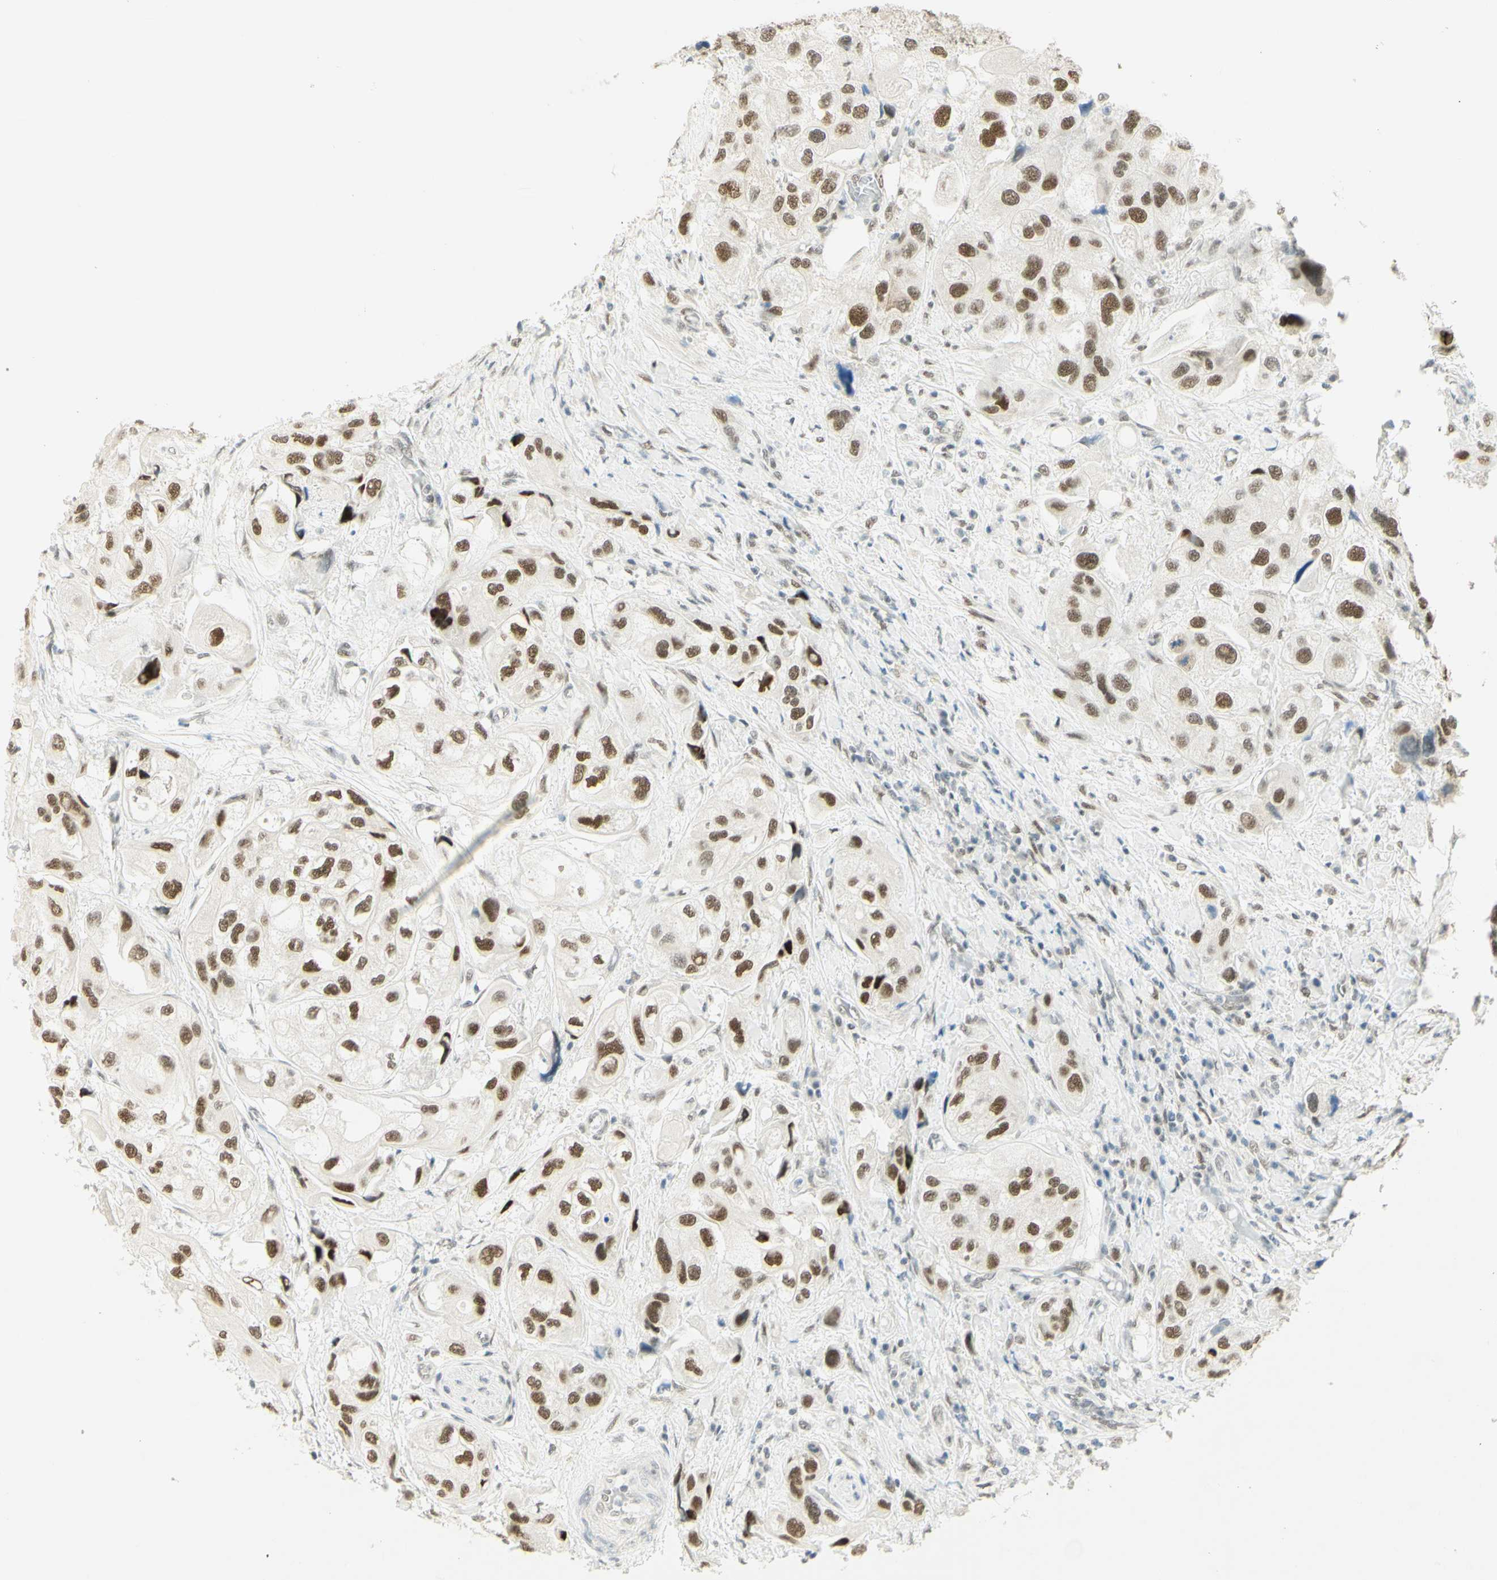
{"staining": {"intensity": "moderate", "quantity": ">75%", "location": "nuclear"}, "tissue": "urothelial cancer", "cell_type": "Tumor cells", "image_type": "cancer", "snomed": [{"axis": "morphology", "description": "Urothelial carcinoma, High grade"}, {"axis": "topography", "description": "Urinary bladder"}], "caption": "This is an image of immunohistochemistry (IHC) staining of urothelial carcinoma (high-grade), which shows moderate expression in the nuclear of tumor cells.", "gene": "PMS2", "patient": {"sex": "female", "age": 64}}